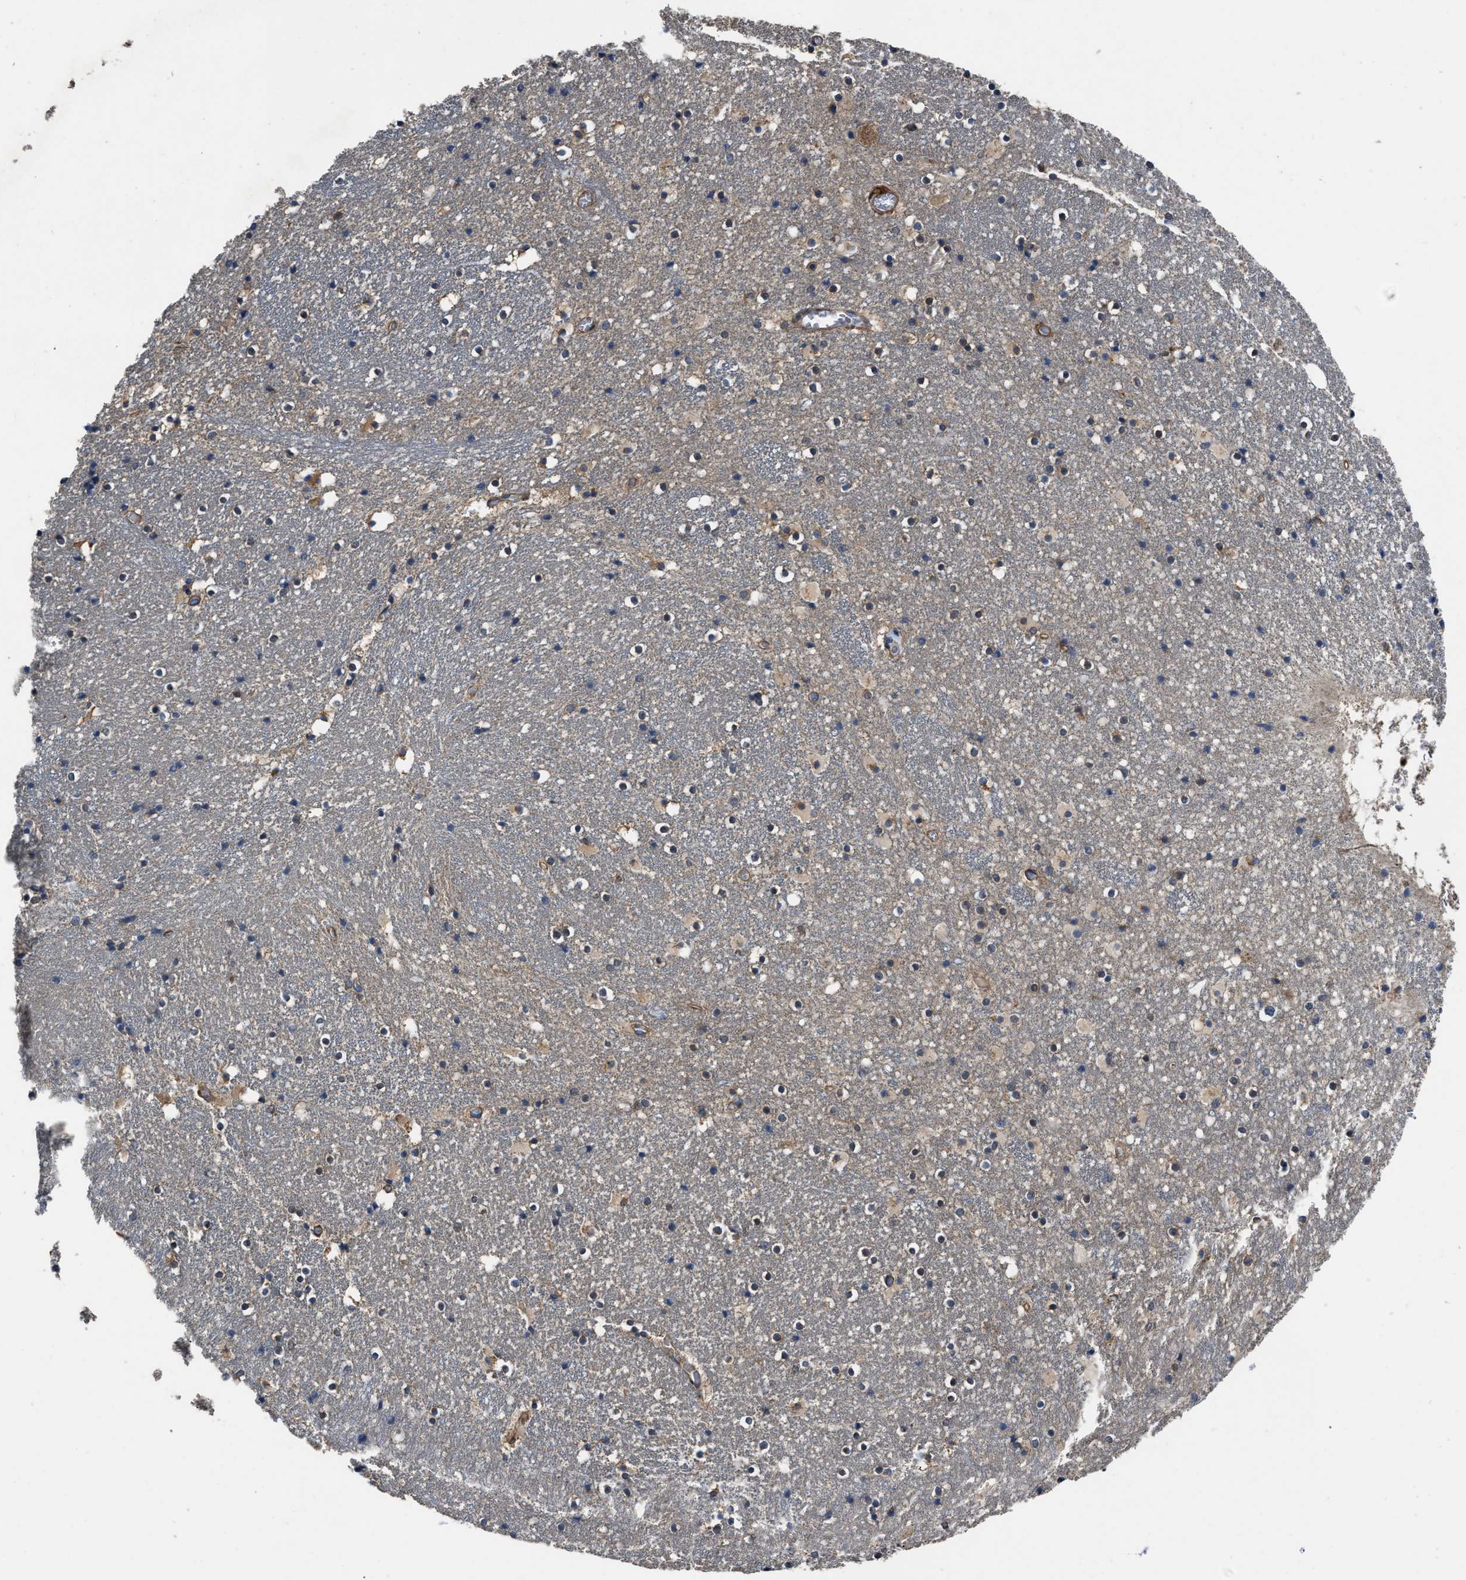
{"staining": {"intensity": "moderate", "quantity": "<25%", "location": "cytoplasmic/membranous"}, "tissue": "caudate", "cell_type": "Glial cells", "image_type": "normal", "snomed": [{"axis": "morphology", "description": "Normal tissue, NOS"}, {"axis": "topography", "description": "Lateral ventricle wall"}], "caption": "Immunohistochemistry (IHC) photomicrograph of normal human caudate stained for a protein (brown), which displays low levels of moderate cytoplasmic/membranous staining in approximately <25% of glial cells.", "gene": "ANGPT1", "patient": {"sex": "male", "age": 45}}